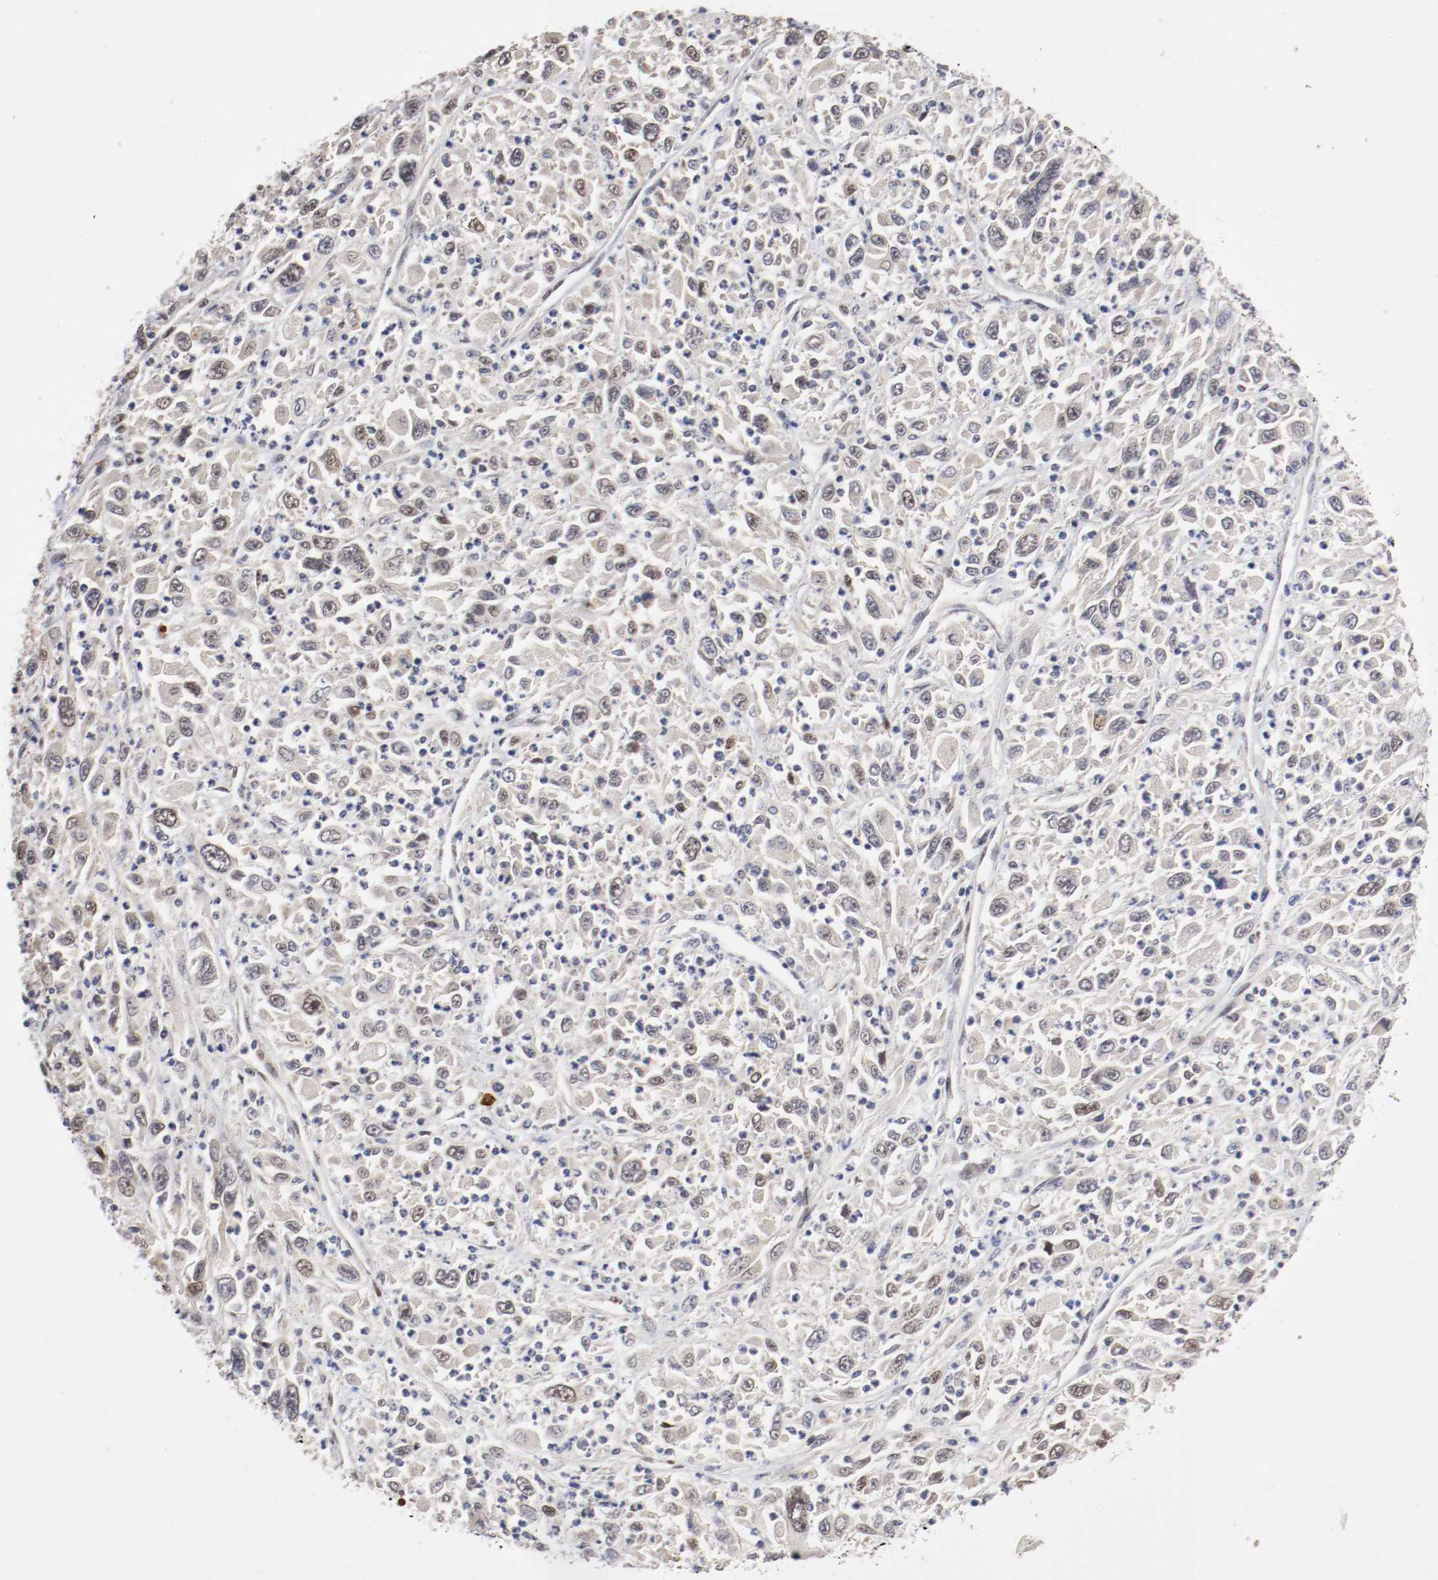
{"staining": {"intensity": "moderate", "quantity": "25%-75%", "location": "nuclear"}, "tissue": "melanoma", "cell_type": "Tumor cells", "image_type": "cancer", "snomed": [{"axis": "morphology", "description": "Malignant melanoma, Metastatic site"}, {"axis": "topography", "description": "Skin"}], "caption": "The photomicrograph shows staining of malignant melanoma (metastatic site), revealing moderate nuclear protein expression (brown color) within tumor cells. The staining was performed using DAB to visualize the protein expression in brown, while the nuclei were stained in blue with hematoxylin (Magnification: 20x).", "gene": "DNMT3B", "patient": {"sex": "female", "age": 56}}